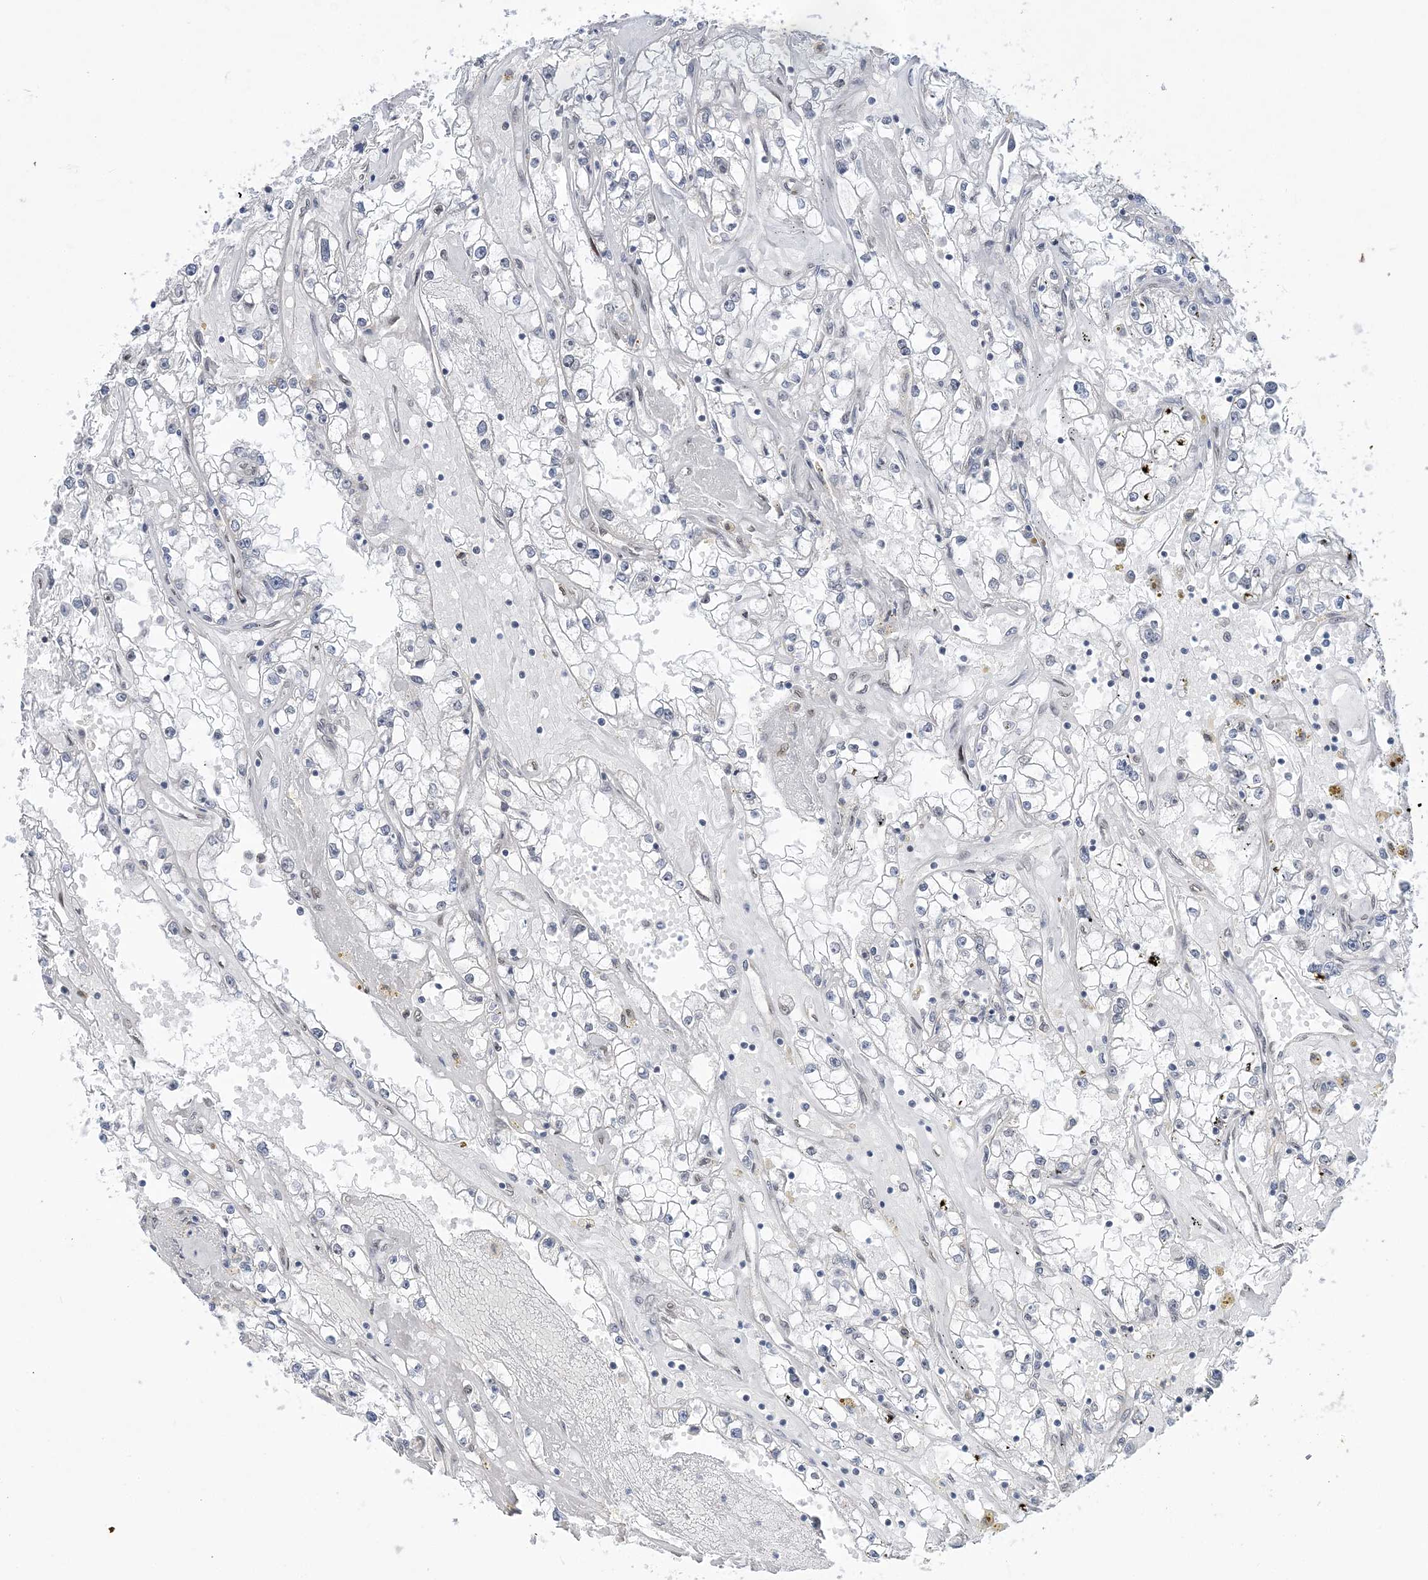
{"staining": {"intensity": "negative", "quantity": "none", "location": "none"}, "tissue": "renal cancer", "cell_type": "Tumor cells", "image_type": "cancer", "snomed": [{"axis": "morphology", "description": "Adenocarcinoma, NOS"}, {"axis": "topography", "description": "Kidney"}], "caption": "The photomicrograph displays no staining of tumor cells in adenocarcinoma (renal).", "gene": "WAC", "patient": {"sex": "male", "age": 56}}